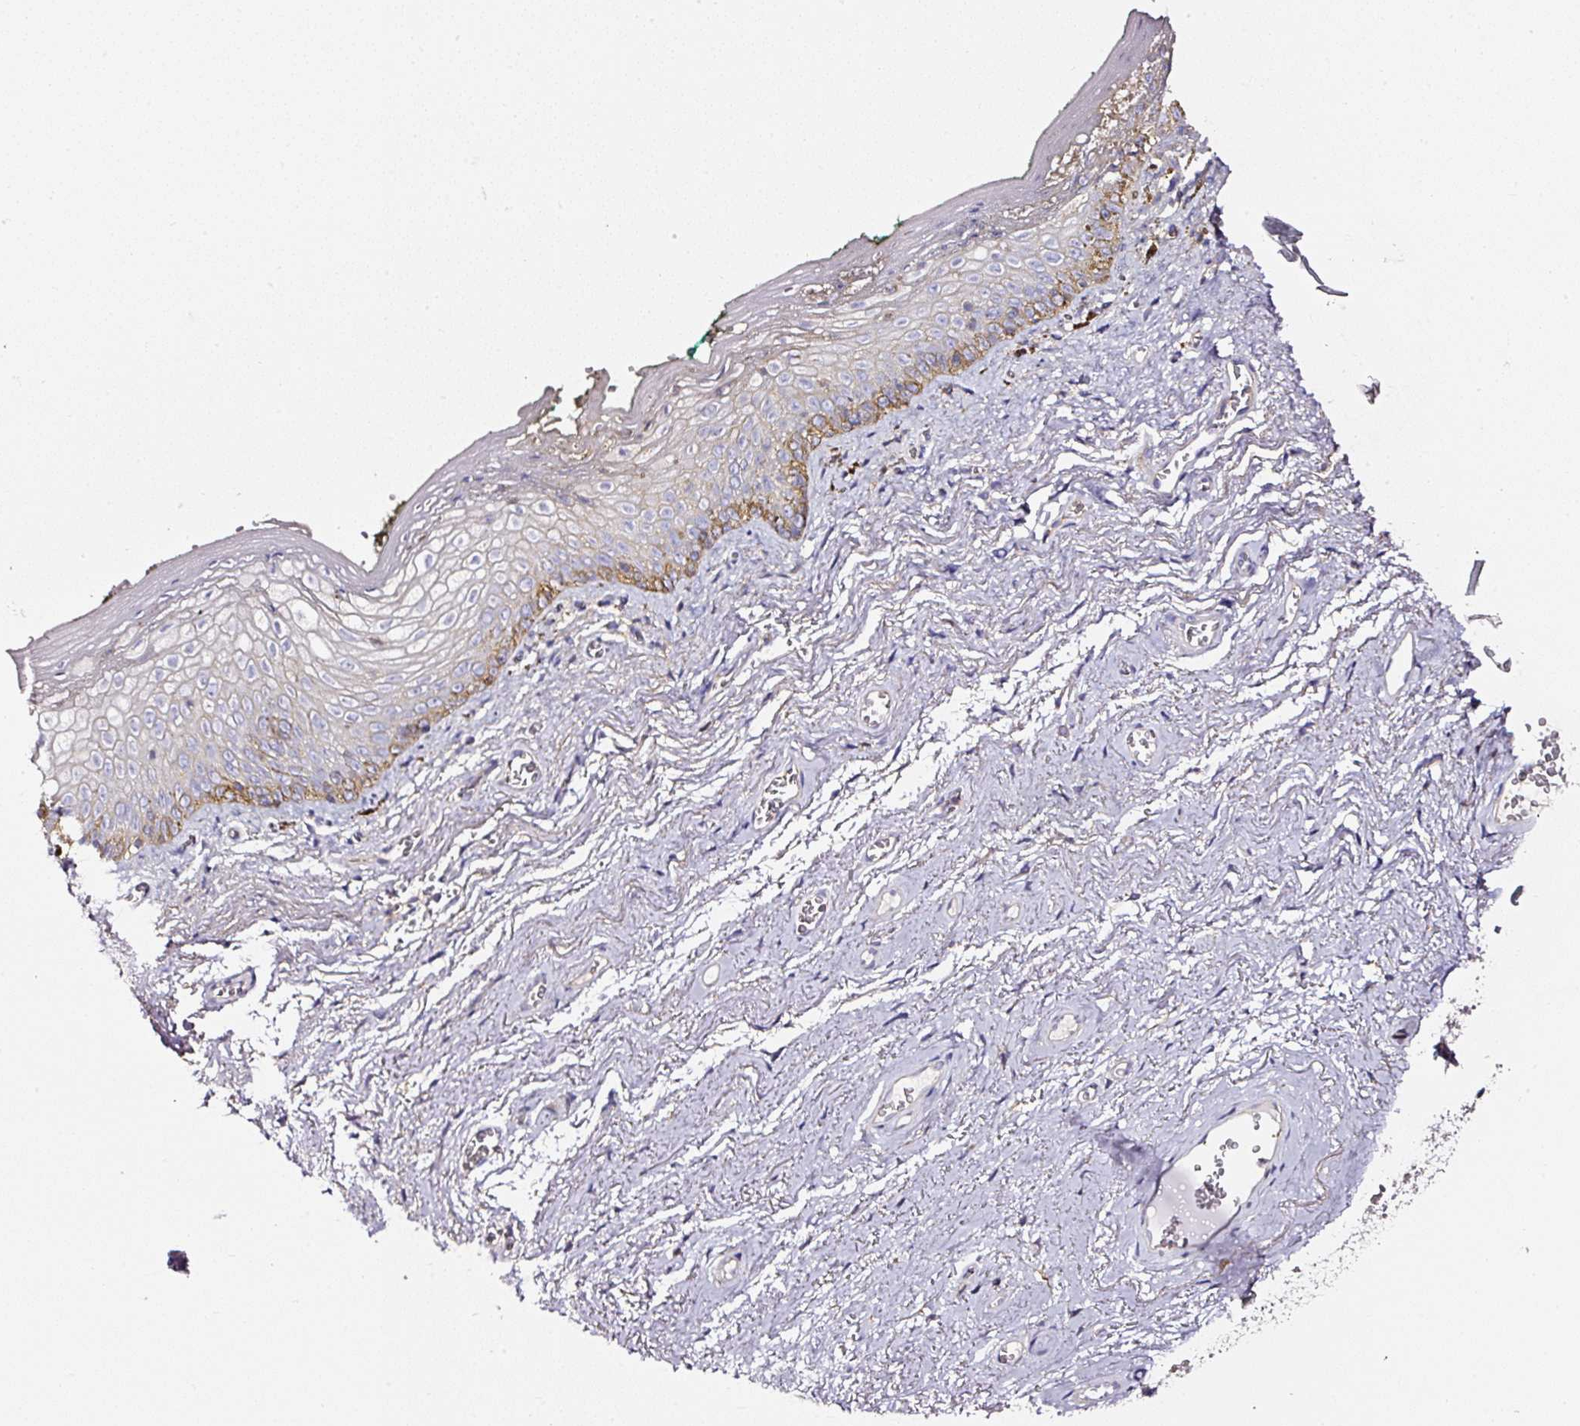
{"staining": {"intensity": "moderate", "quantity": "25%-75%", "location": "cytoplasmic/membranous"}, "tissue": "vagina", "cell_type": "Squamous epithelial cells", "image_type": "normal", "snomed": [{"axis": "morphology", "description": "Normal tissue, NOS"}, {"axis": "topography", "description": "Vulva"}, {"axis": "topography", "description": "Vagina"}, {"axis": "topography", "description": "Peripheral nerve tissue"}], "caption": "Protein staining exhibits moderate cytoplasmic/membranous positivity in approximately 25%-75% of squamous epithelial cells in normal vagina.", "gene": "CD47", "patient": {"sex": "female", "age": 66}}